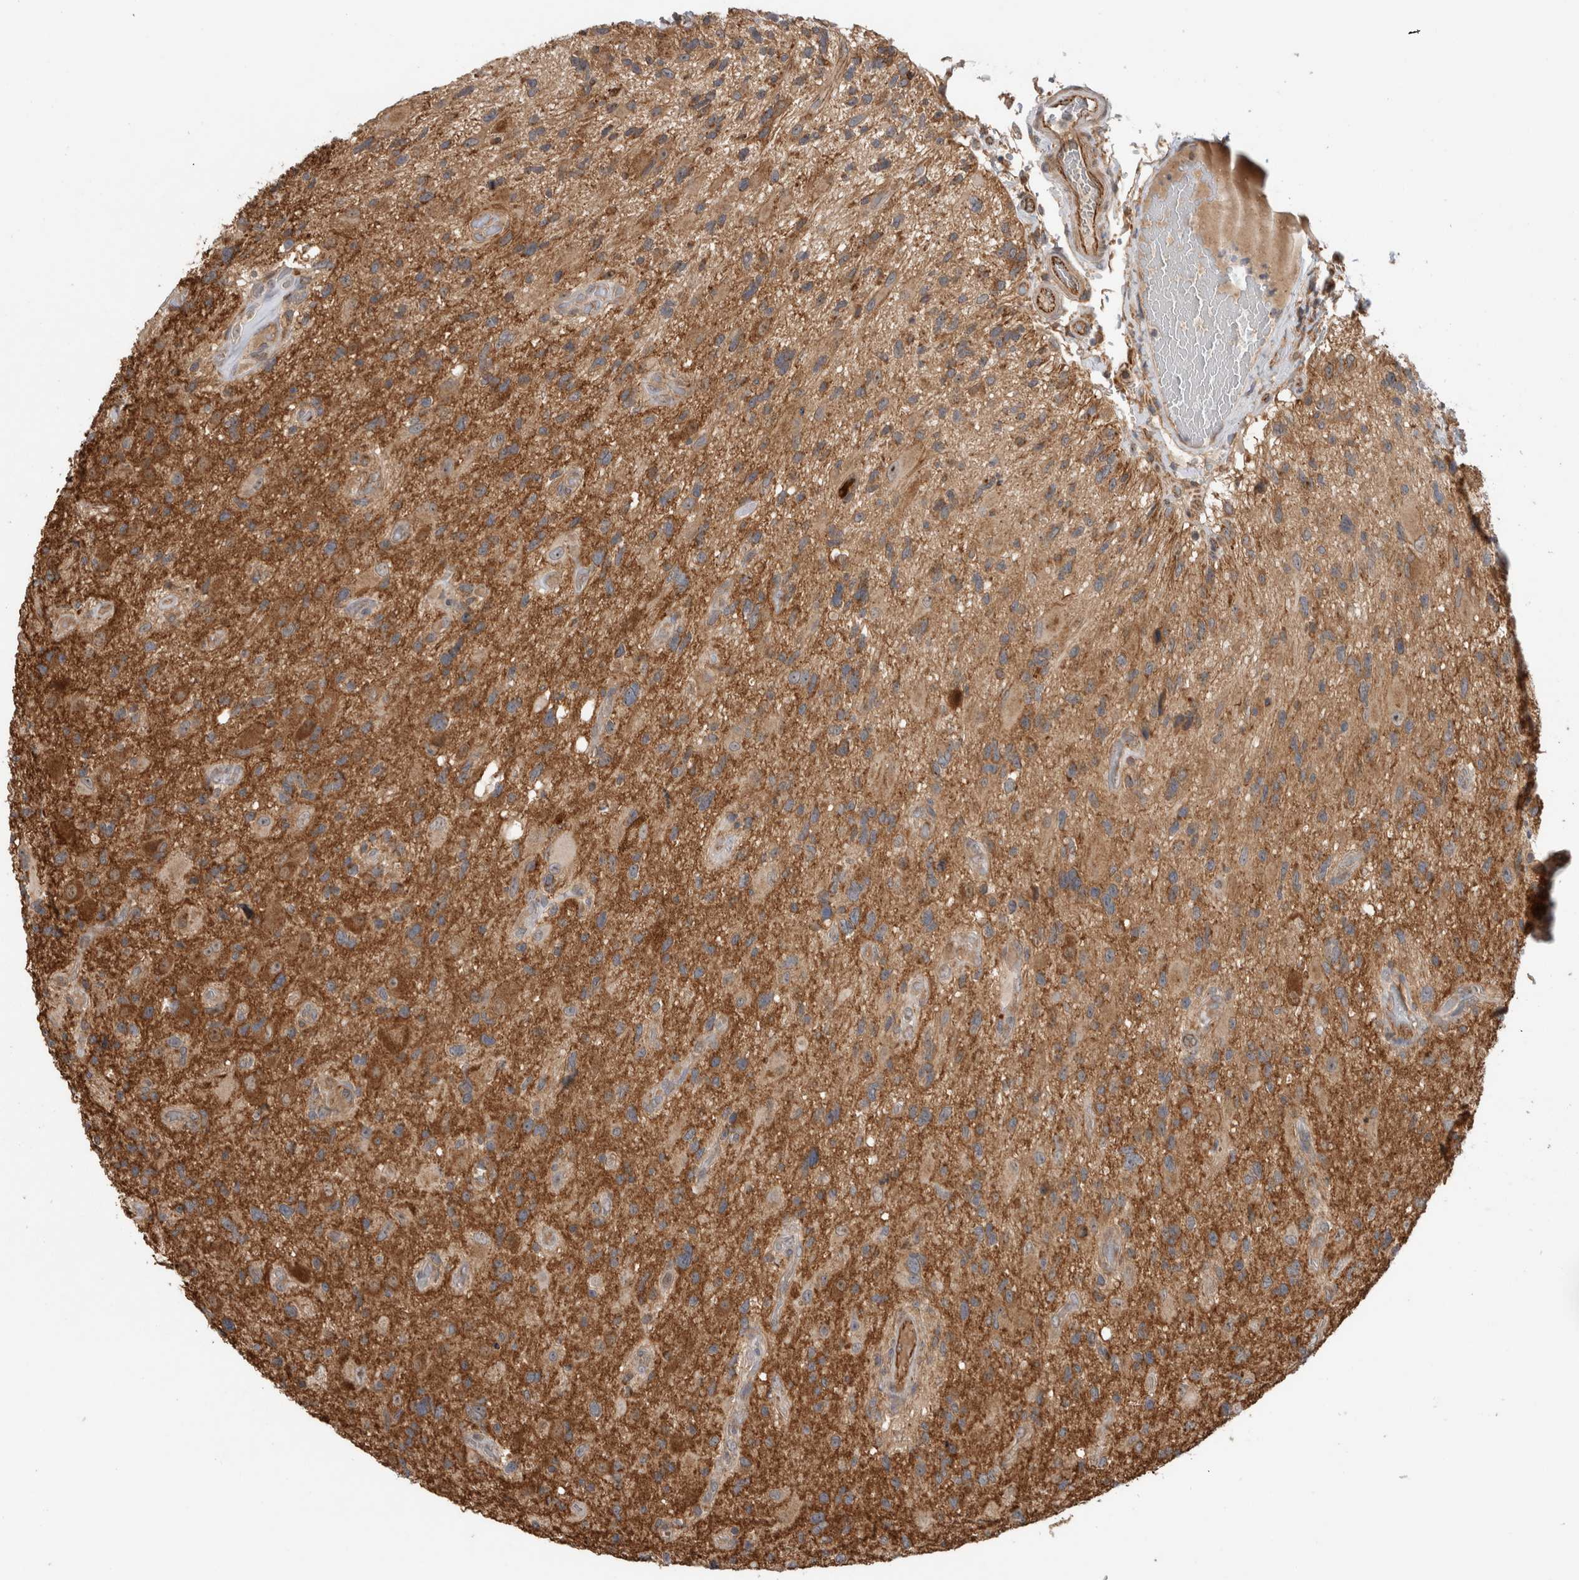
{"staining": {"intensity": "moderate", "quantity": "25%-75%", "location": "cytoplasmic/membranous"}, "tissue": "glioma", "cell_type": "Tumor cells", "image_type": "cancer", "snomed": [{"axis": "morphology", "description": "Glioma, malignant, High grade"}, {"axis": "topography", "description": "Brain"}], "caption": "Human glioma stained with a brown dye demonstrates moderate cytoplasmic/membranous positive expression in about 25%-75% of tumor cells.", "gene": "ADGRL3", "patient": {"sex": "male", "age": 33}}